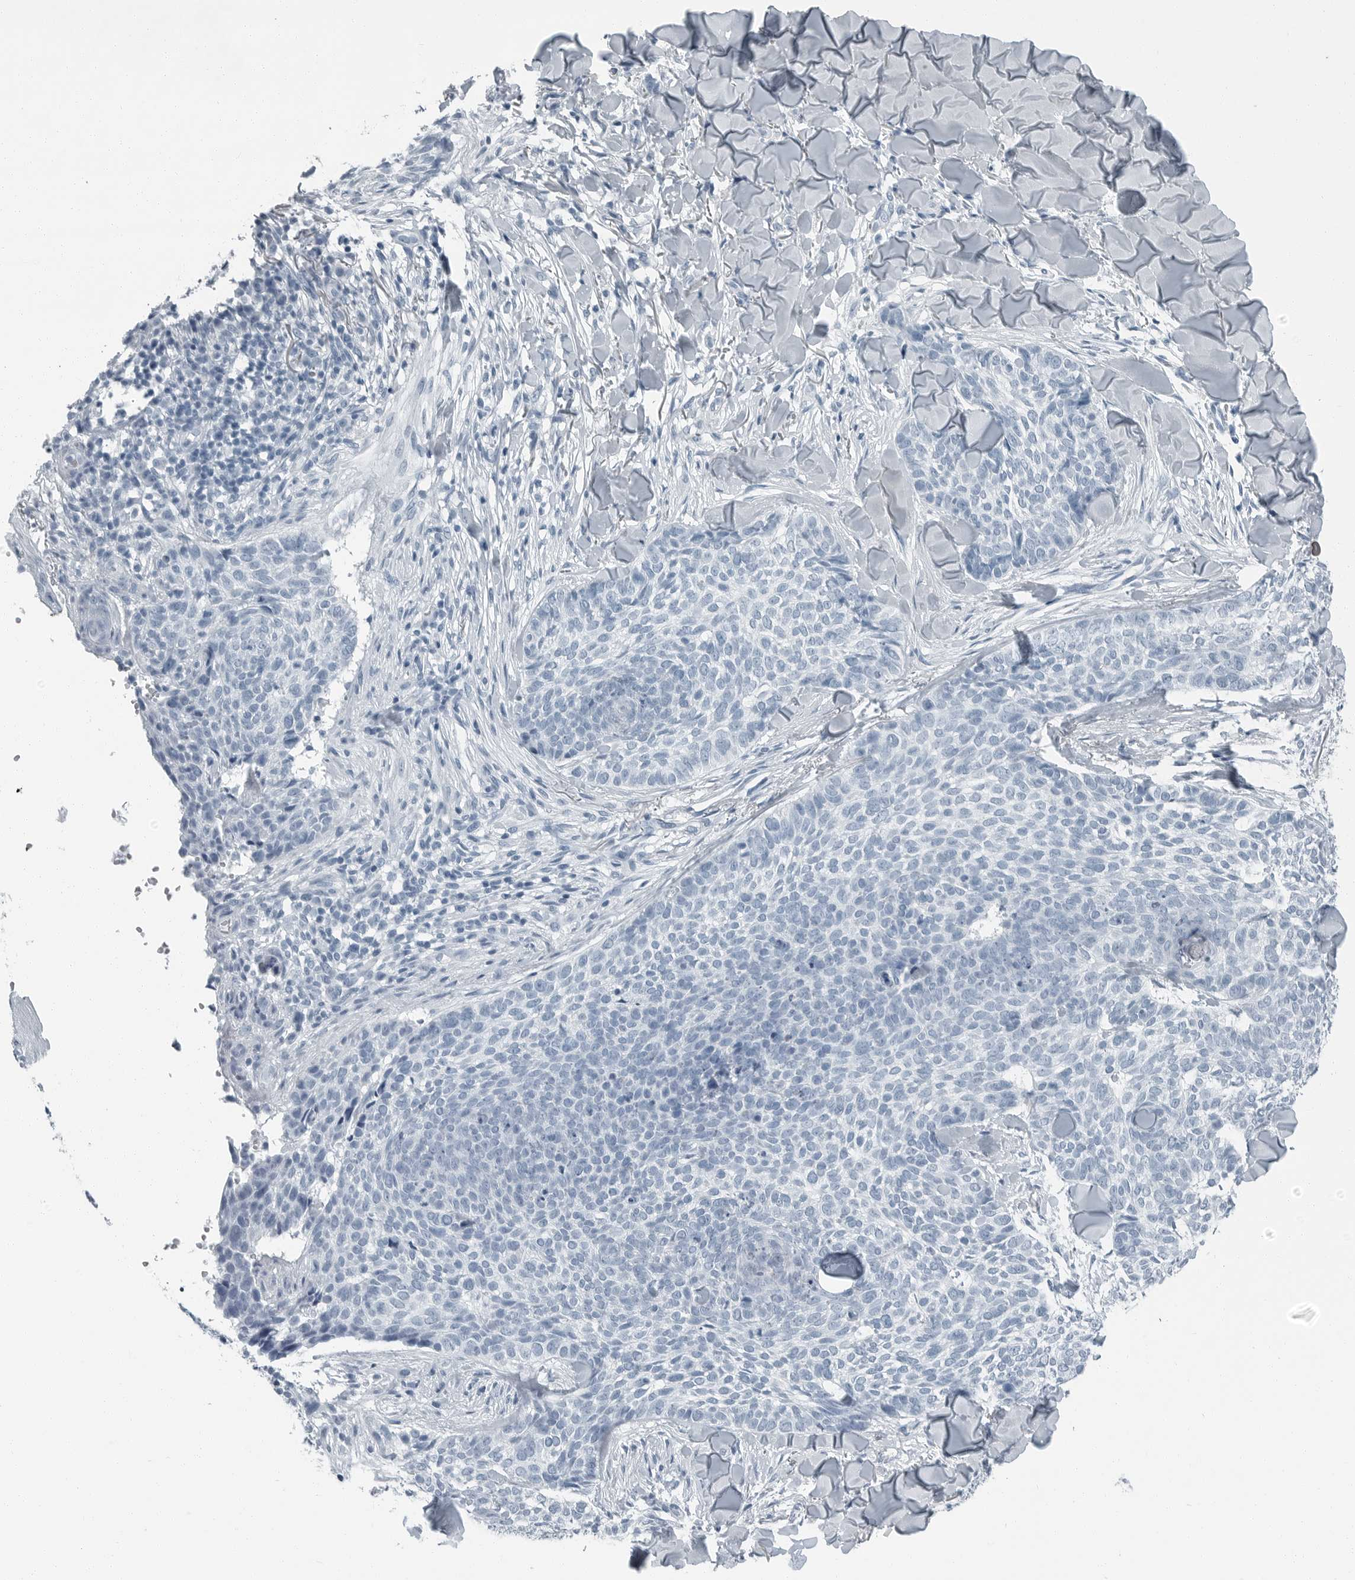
{"staining": {"intensity": "negative", "quantity": "none", "location": "none"}, "tissue": "skin cancer", "cell_type": "Tumor cells", "image_type": "cancer", "snomed": [{"axis": "morphology", "description": "Normal tissue, NOS"}, {"axis": "morphology", "description": "Basal cell carcinoma"}, {"axis": "topography", "description": "Skin"}], "caption": "Immunohistochemistry (IHC) photomicrograph of neoplastic tissue: skin cancer (basal cell carcinoma) stained with DAB (3,3'-diaminobenzidine) exhibits no significant protein expression in tumor cells.", "gene": "FABP6", "patient": {"sex": "male", "age": 67}}